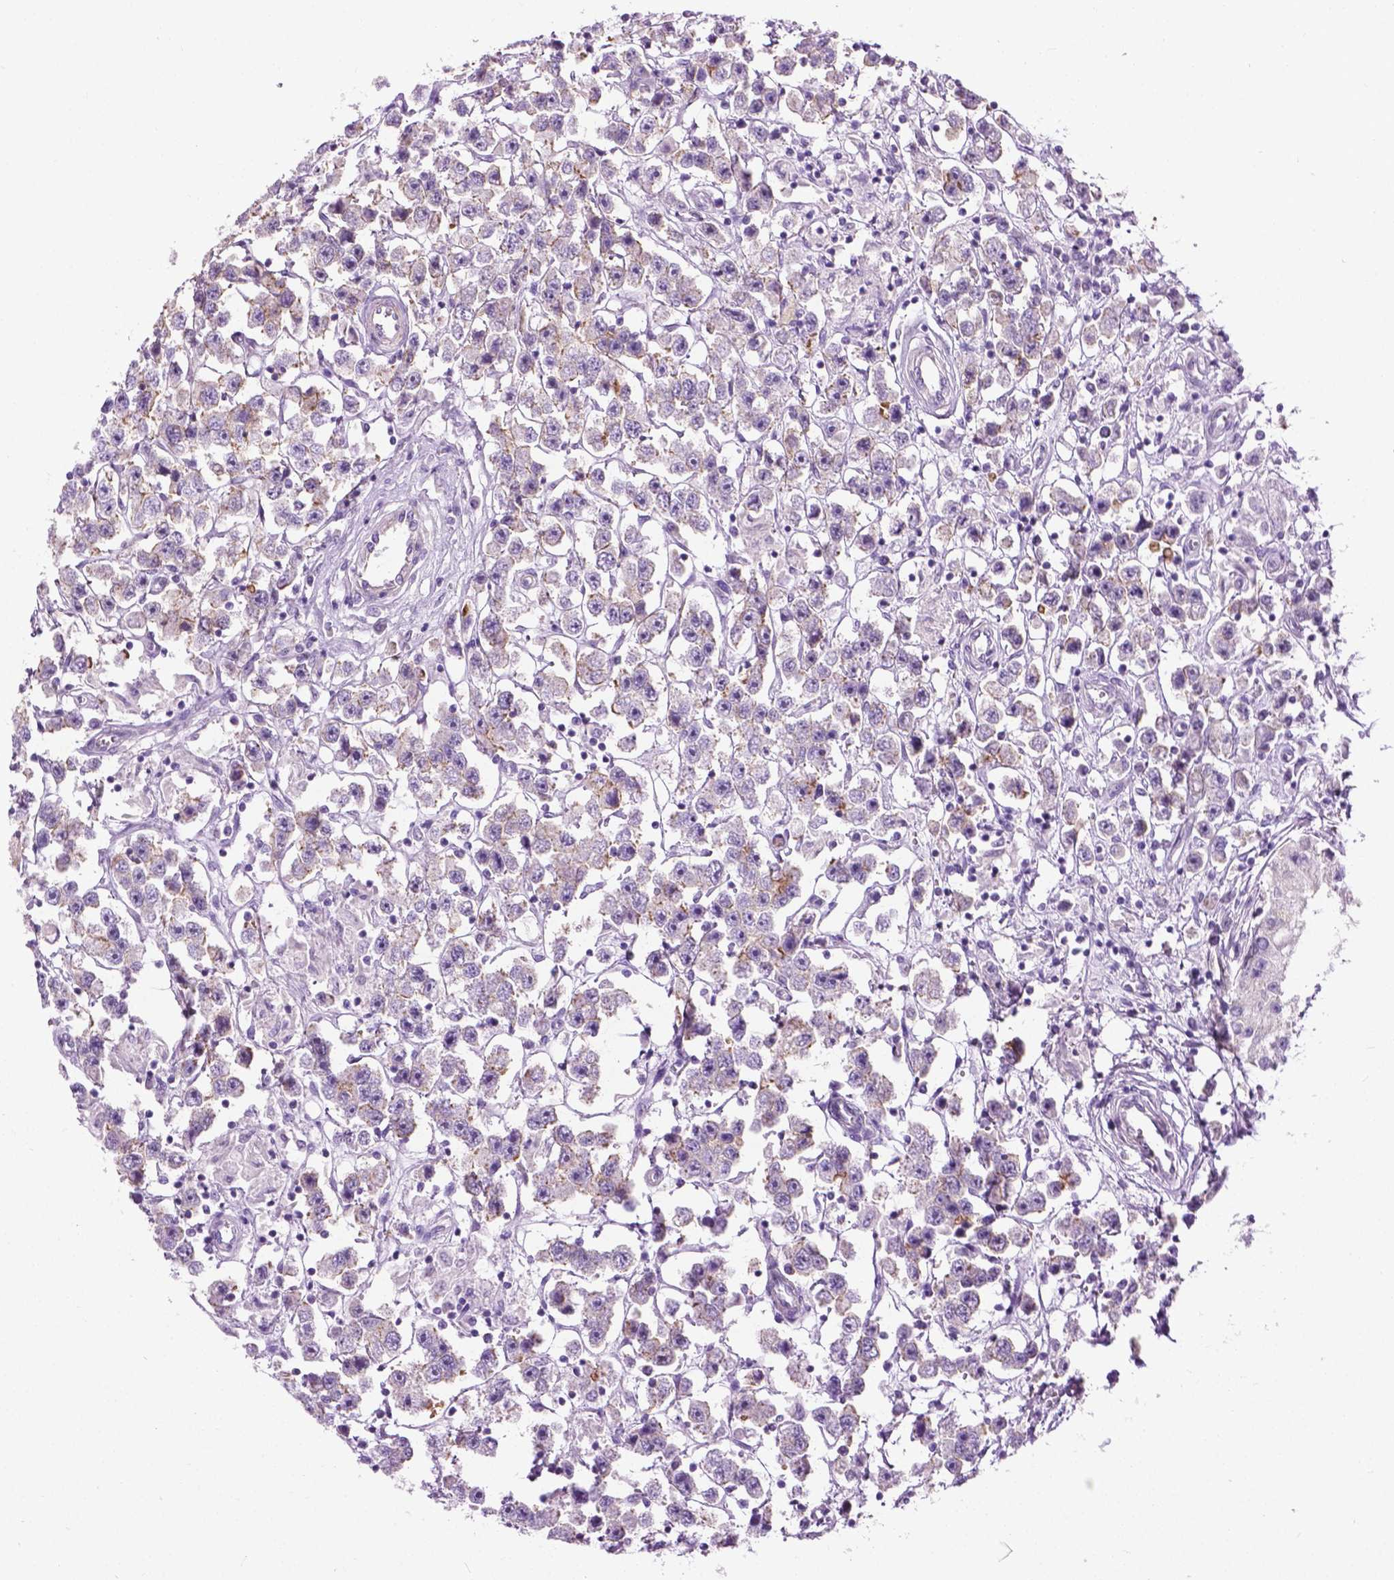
{"staining": {"intensity": "weak", "quantity": "<25%", "location": "cytoplasmic/membranous"}, "tissue": "testis cancer", "cell_type": "Tumor cells", "image_type": "cancer", "snomed": [{"axis": "morphology", "description": "Seminoma, NOS"}, {"axis": "topography", "description": "Testis"}], "caption": "DAB immunohistochemical staining of human testis seminoma exhibits no significant positivity in tumor cells.", "gene": "SPECC1L", "patient": {"sex": "male", "age": 45}}